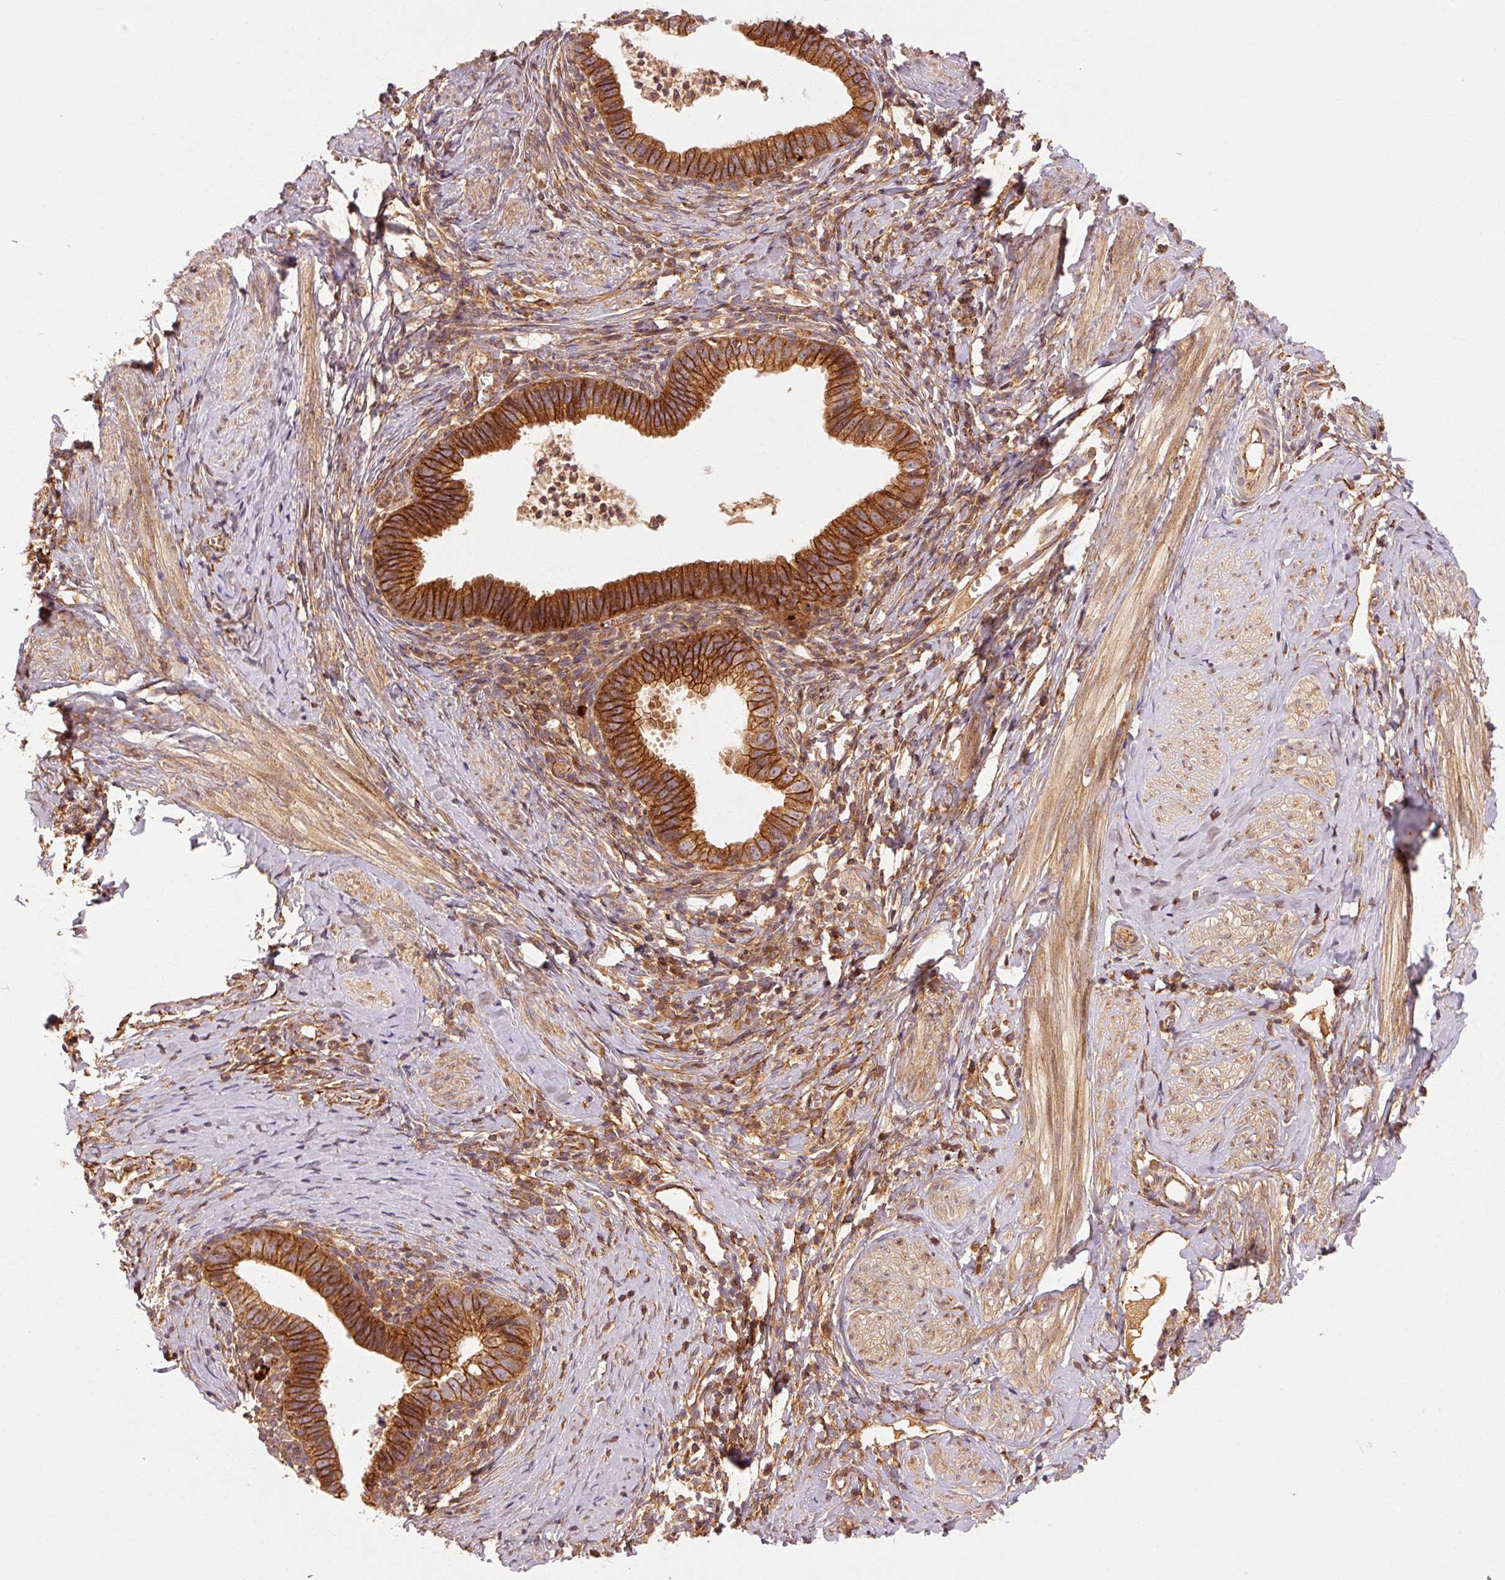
{"staining": {"intensity": "strong", "quantity": ">75%", "location": "cytoplasmic/membranous"}, "tissue": "cervical cancer", "cell_type": "Tumor cells", "image_type": "cancer", "snomed": [{"axis": "morphology", "description": "Adenocarcinoma, NOS"}, {"axis": "topography", "description": "Cervix"}], "caption": "Immunohistochemistry (IHC) of cervical cancer (adenocarcinoma) displays high levels of strong cytoplasmic/membranous expression in approximately >75% of tumor cells.", "gene": "CTNNA1", "patient": {"sex": "female", "age": 36}}